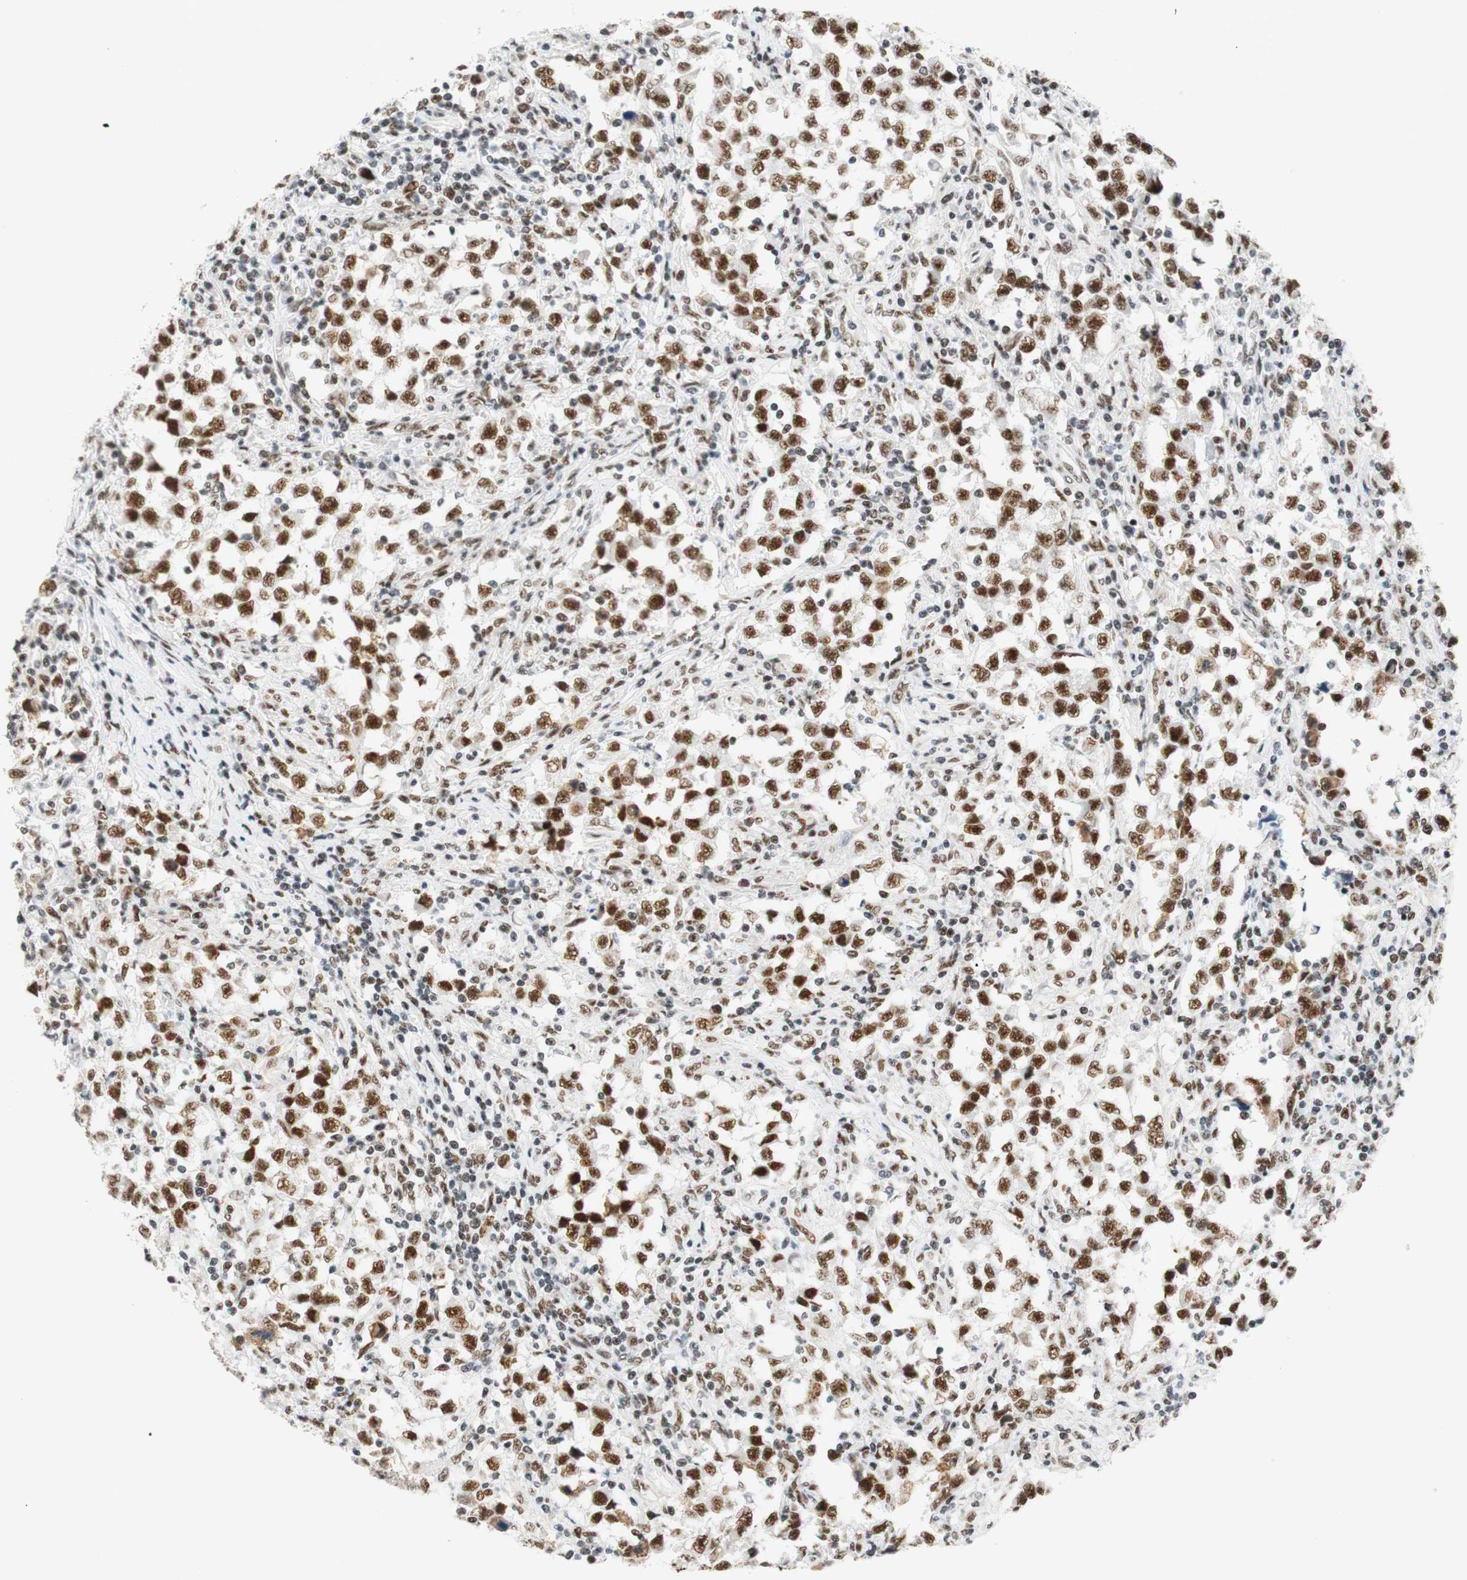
{"staining": {"intensity": "strong", "quantity": ">75%", "location": "nuclear"}, "tissue": "testis cancer", "cell_type": "Tumor cells", "image_type": "cancer", "snomed": [{"axis": "morphology", "description": "Carcinoma, Embryonal, NOS"}, {"axis": "topography", "description": "Testis"}], "caption": "High-power microscopy captured an IHC photomicrograph of testis cancer, revealing strong nuclear expression in about >75% of tumor cells.", "gene": "RNF20", "patient": {"sex": "male", "age": 21}}